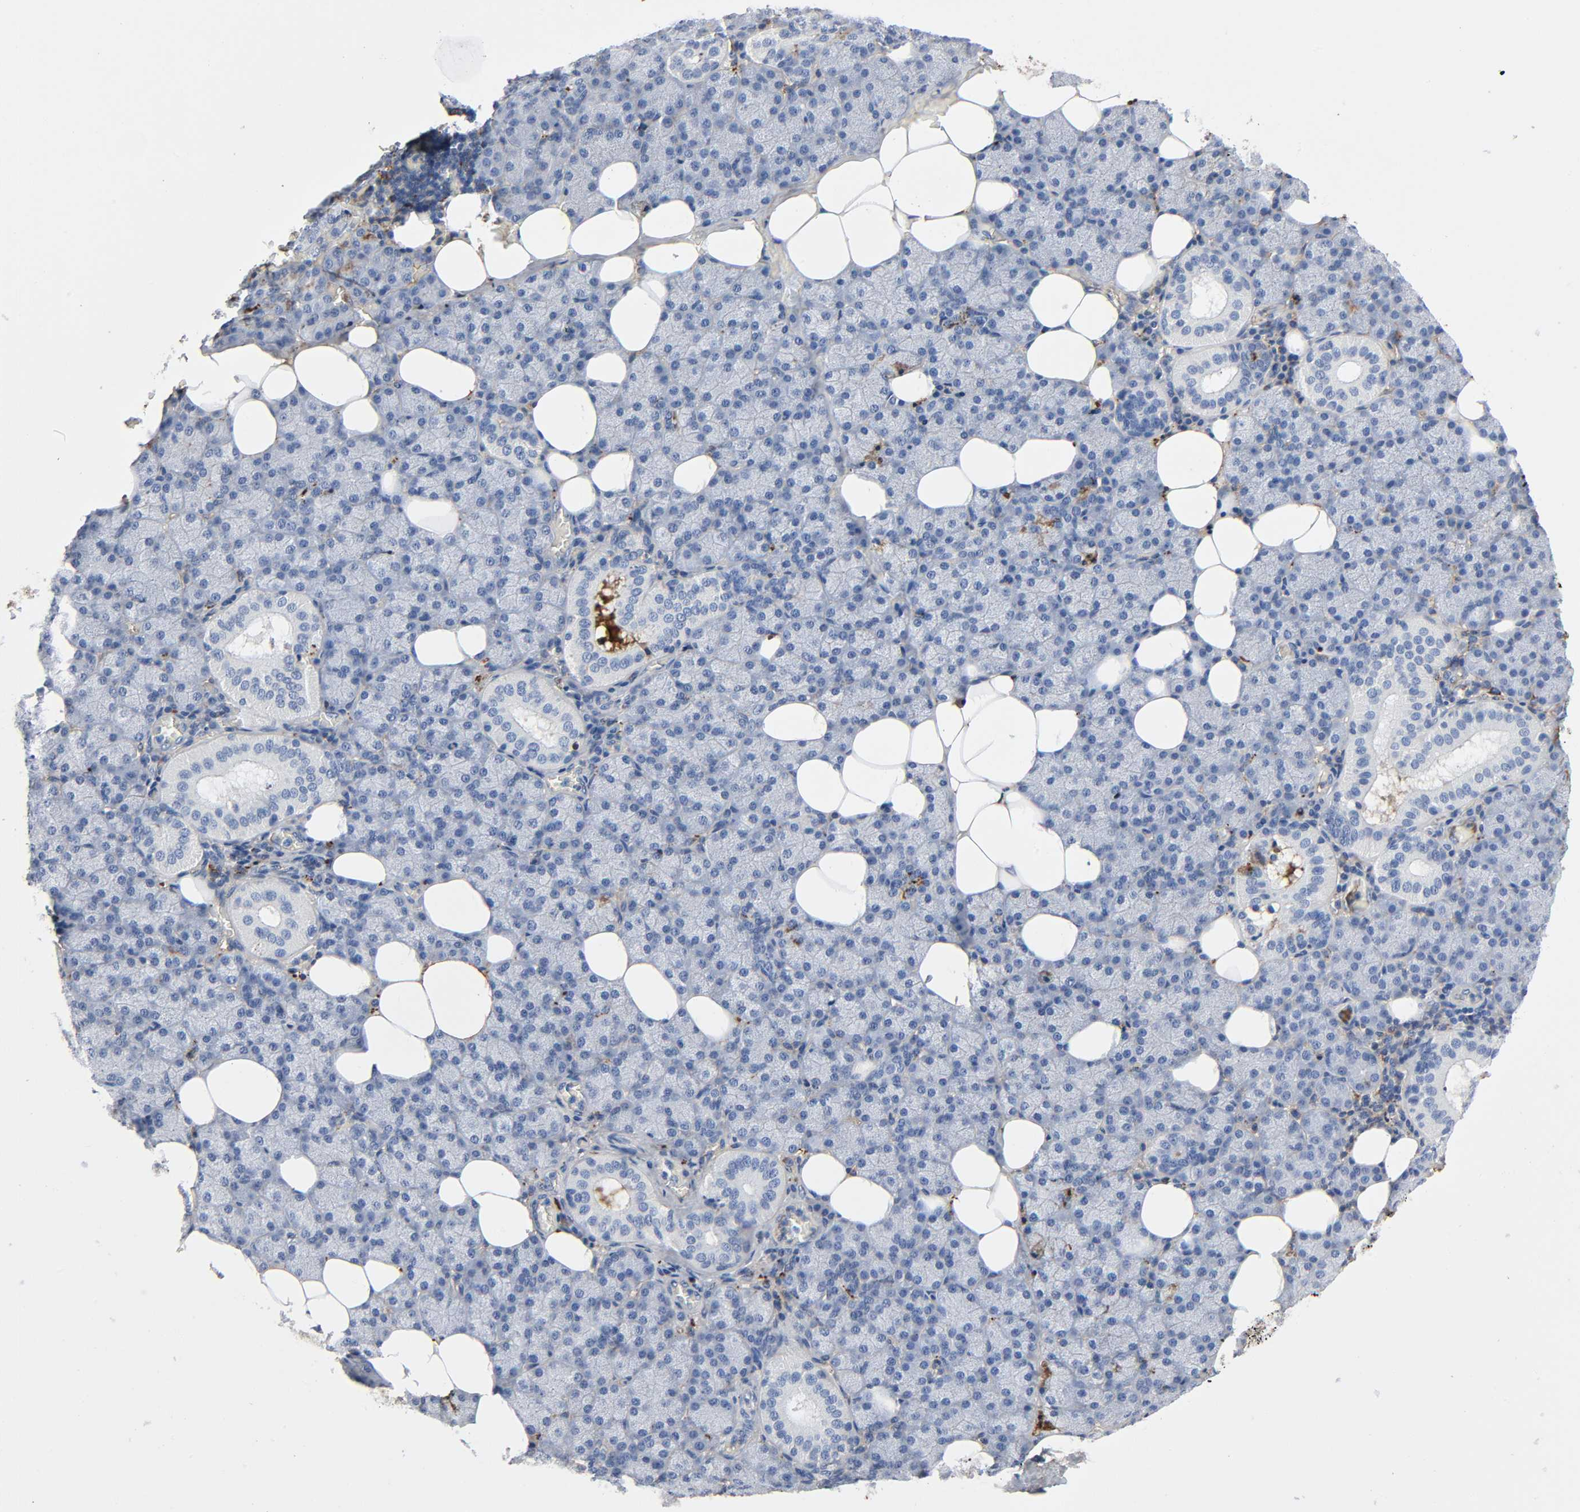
{"staining": {"intensity": "negative", "quantity": "none", "location": "none"}, "tissue": "salivary gland", "cell_type": "Glandular cells", "image_type": "normal", "snomed": [{"axis": "morphology", "description": "Normal tissue, NOS"}, {"axis": "topography", "description": "Lymph node"}, {"axis": "topography", "description": "Salivary gland"}], "caption": "The micrograph reveals no staining of glandular cells in unremarkable salivary gland. The staining was performed using DAB (3,3'-diaminobenzidine) to visualize the protein expression in brown, while the nuclei were stained in blue with hematoxylin (Magnification: 20x).", "gene": "C3", "patient": {"sex": "male", "age": 8}}